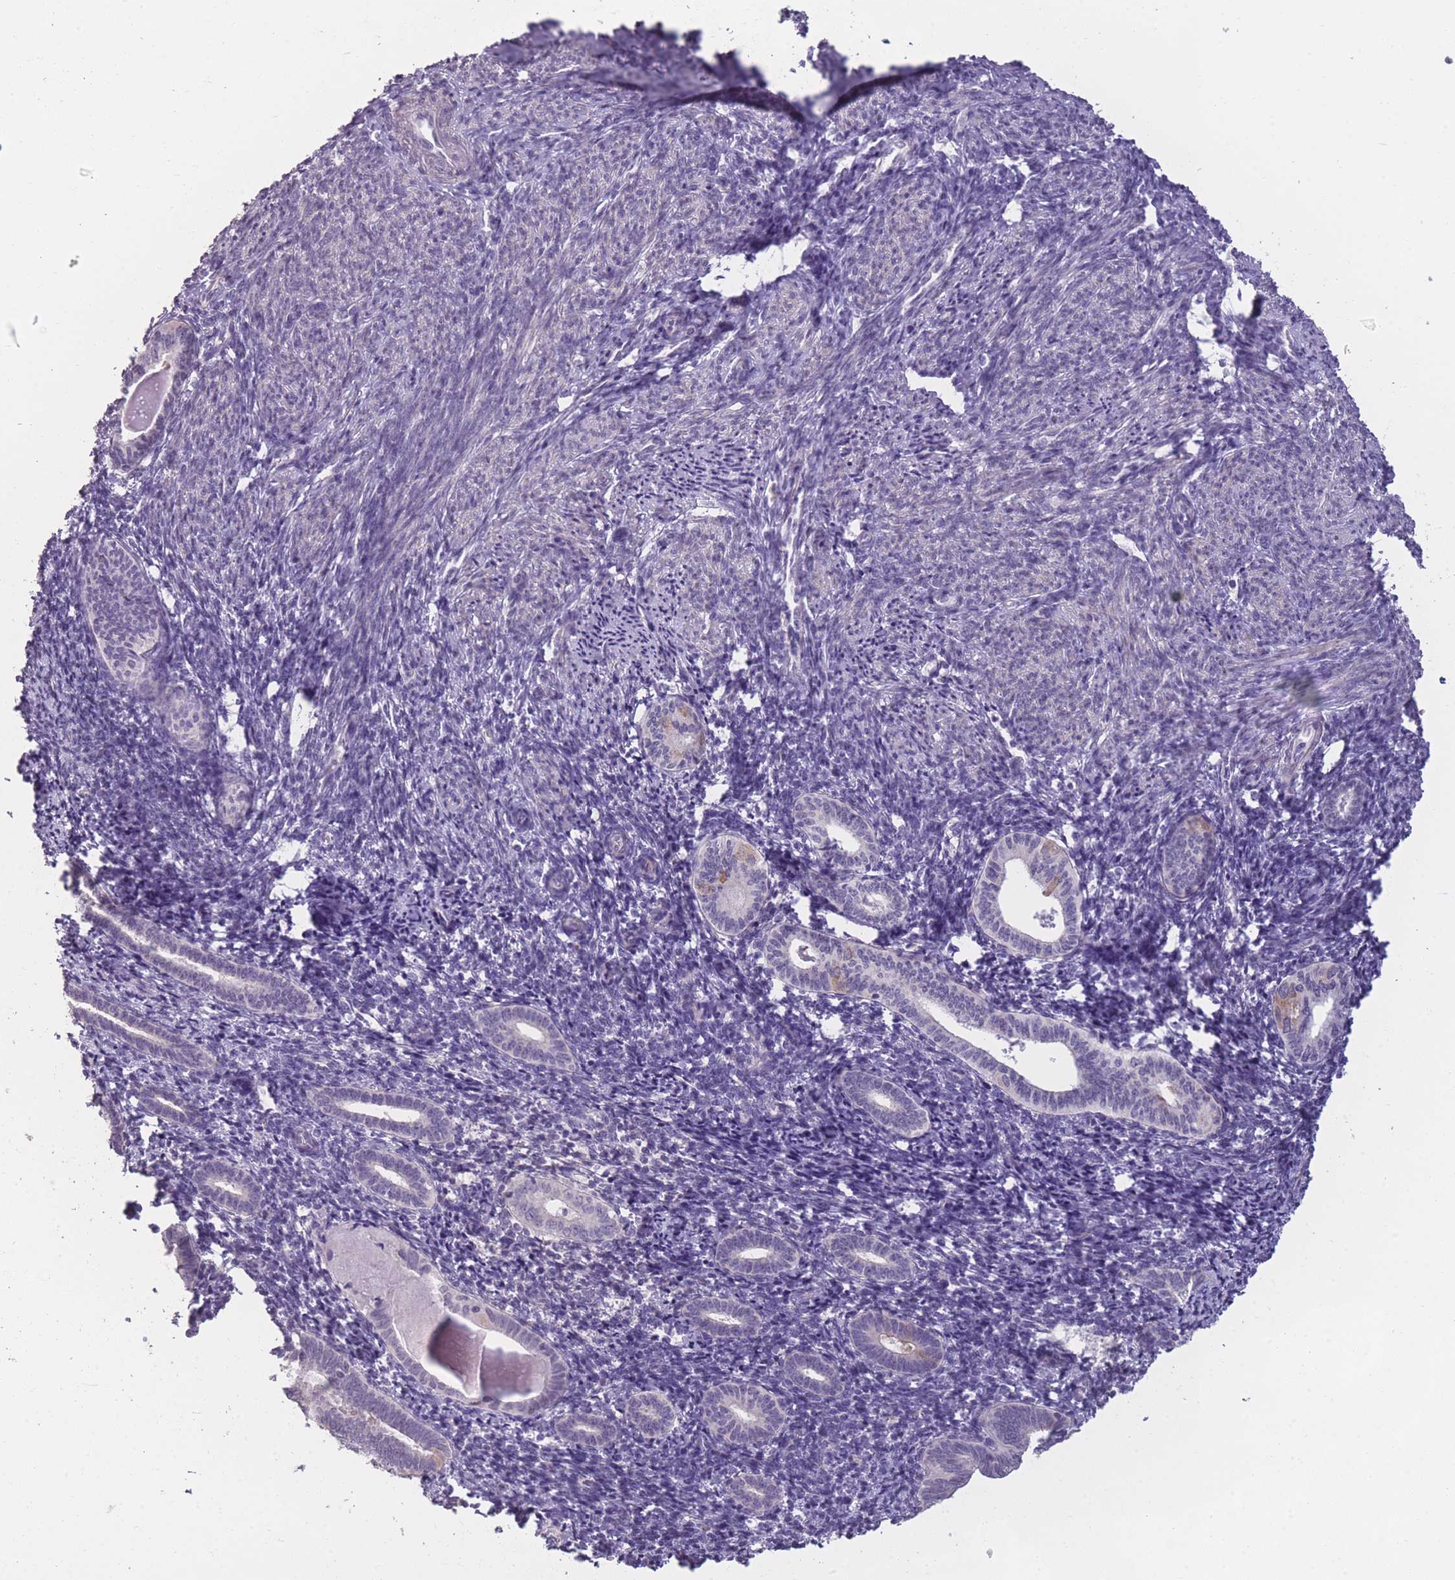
{"staining": {"intensity": "negative", "quantity": "none", "location": "none"}, "tissue": "endometrium", "cell_type": "Cells in endometrial stroma", "image_type": "normal", "snomed": [{"axis": "morphology", "description": "Normal tissue, NOS"}, {"axis": "topography", "description": "Endometrium"}], "caption": "The immunohistochemistry photomicrograph has no significant positivity in cells in endometrial stroma of endometrium.", "gene": "ZBTB24", "patient": {"sex": "female", "age": 54}}